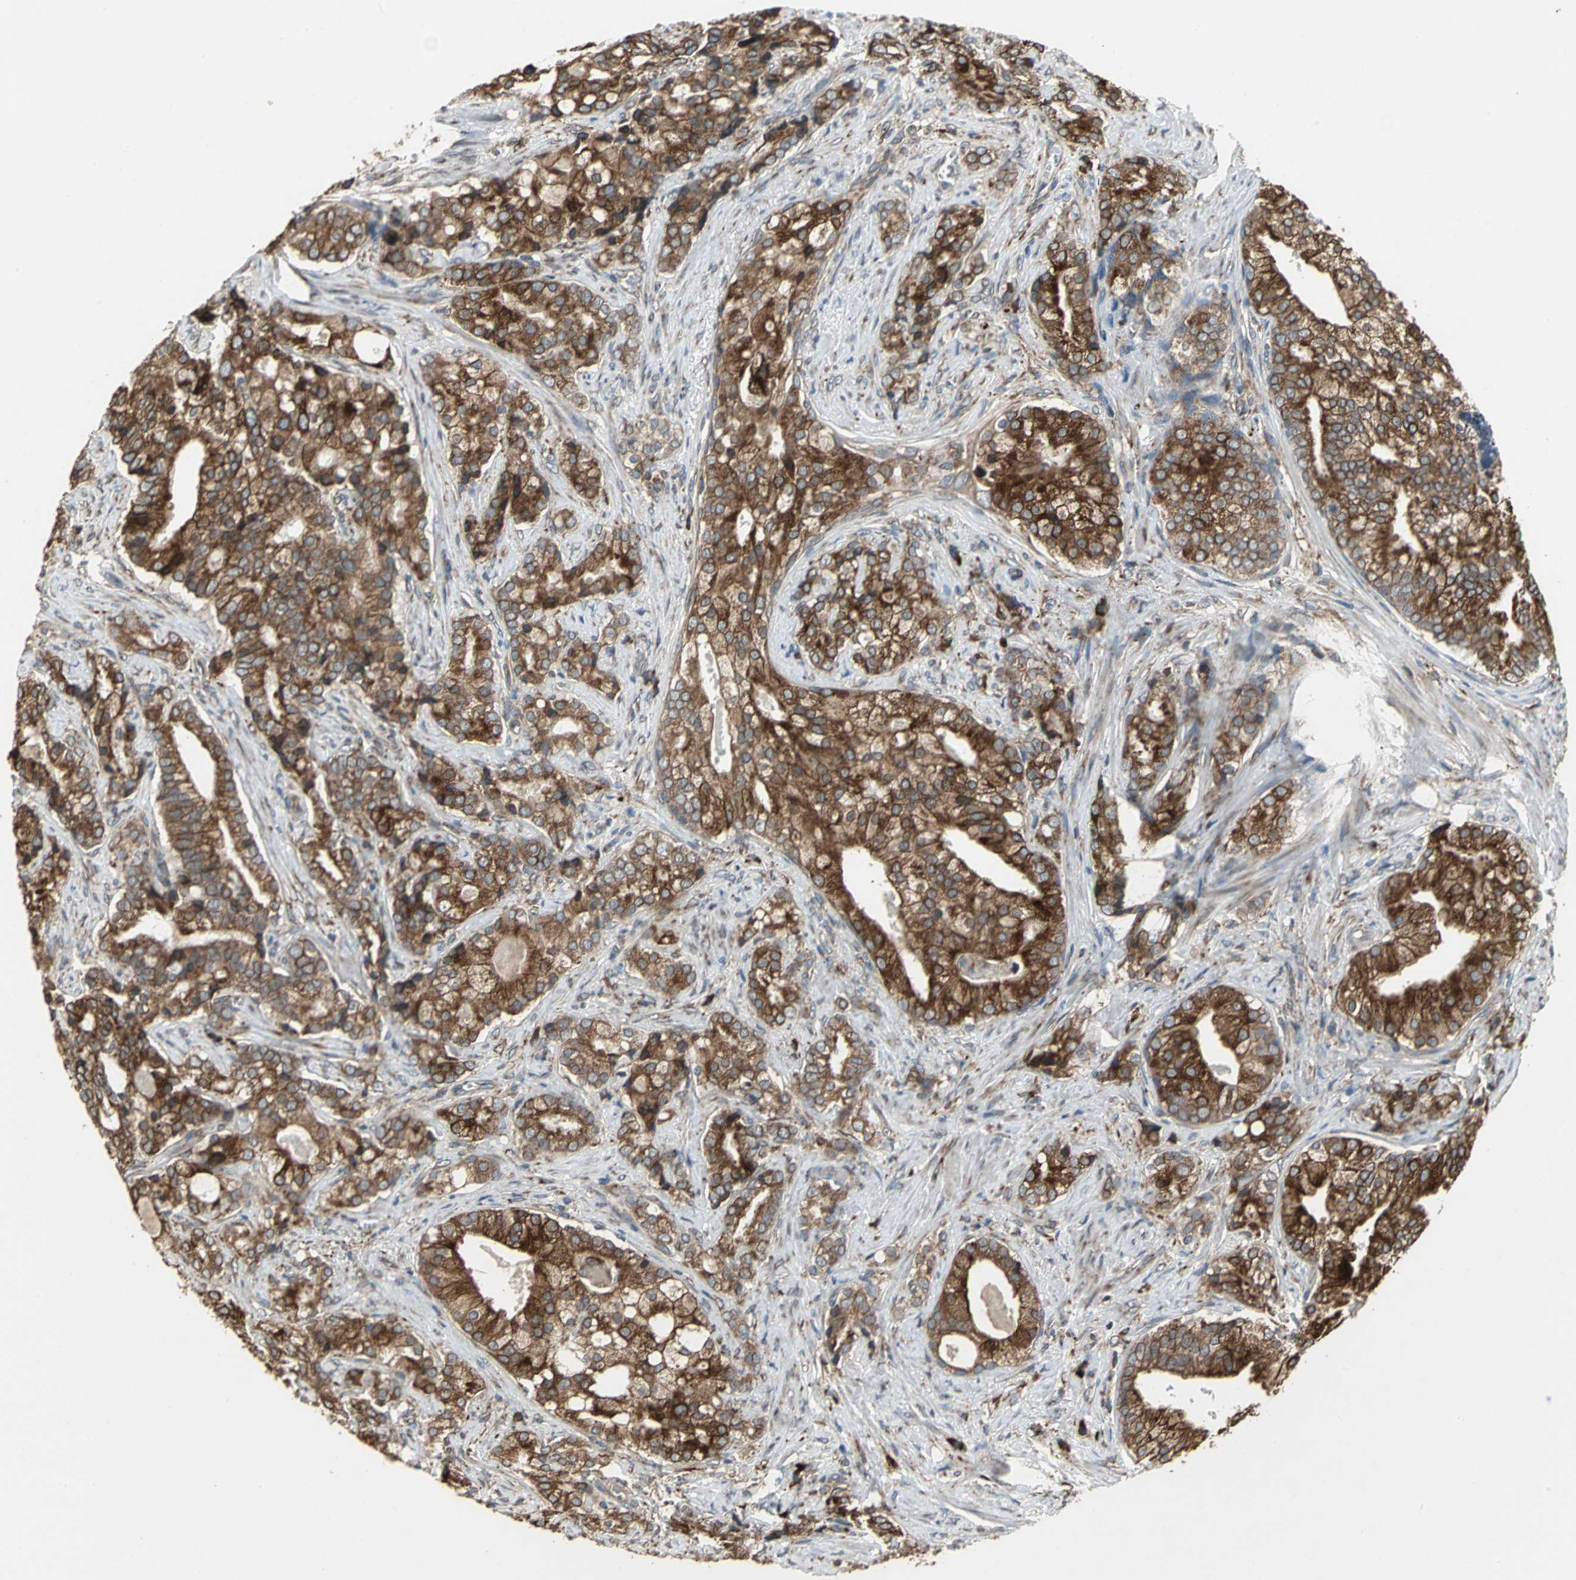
{"staining": {"intensity": "strong", "quantity": ">75%", "location": "cytoplasmic/membranous"}, "tissue": "prostate cancer", "cell_type": "Tumor cells", "image_type": "cancer", "snomed": [{"axis": "morphology", "description": "Adenocarcinoma, Low grade"}, {"axis": "topography", "description": "Prostate"}], "caption": "Approximately >75% of tumor cells in human prostate cancer reveal strong cytoplasmic/membranous protein expression as visualized by brown immunohistochemical staining.", "gene": "SYVN1", "patient": {"sex": "male", "age": 58}}